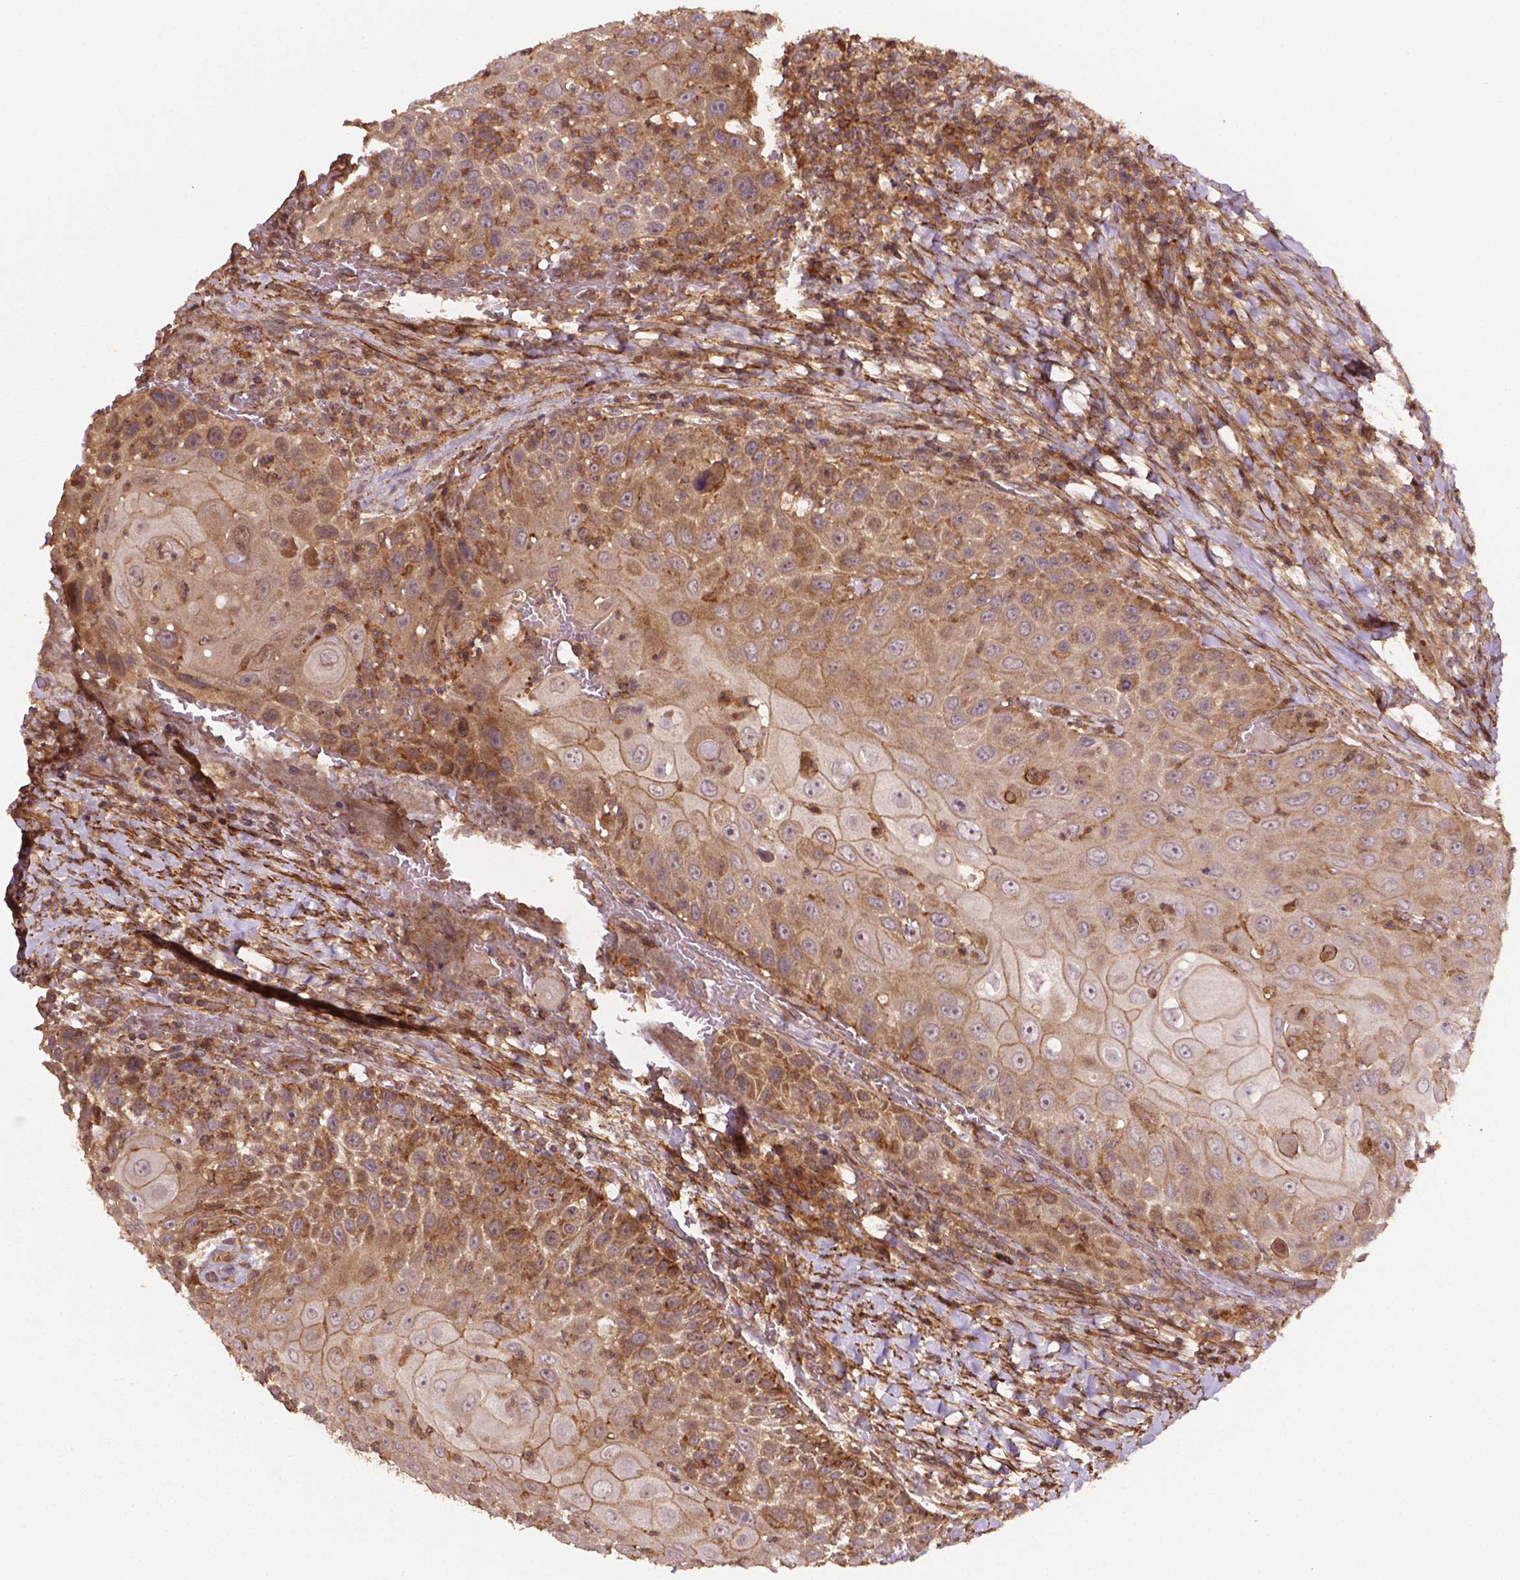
{"staining": {"intensity": "moderate", "quantity": ">75%", "location": "cytoplasmic/membranous"}, "tissue": "head and neck cancer", "cell_type": "Tumor cells", "image_type": "cancer", "snomed": [{"axis": "morphology", "description": "Squamous cell carcinoma, NOS"}, {"axis": "topography", "description": "Head-Neck"}], "caption": "A brown stain shows moderate cytoplasmic/membranous positivity of a protein in human head and neck cancer tumor cells. (IHC, brightfield microscopy, high magnification).", "gene": "ZMYND19", "patient": {"sex": "male", "age": 69}}